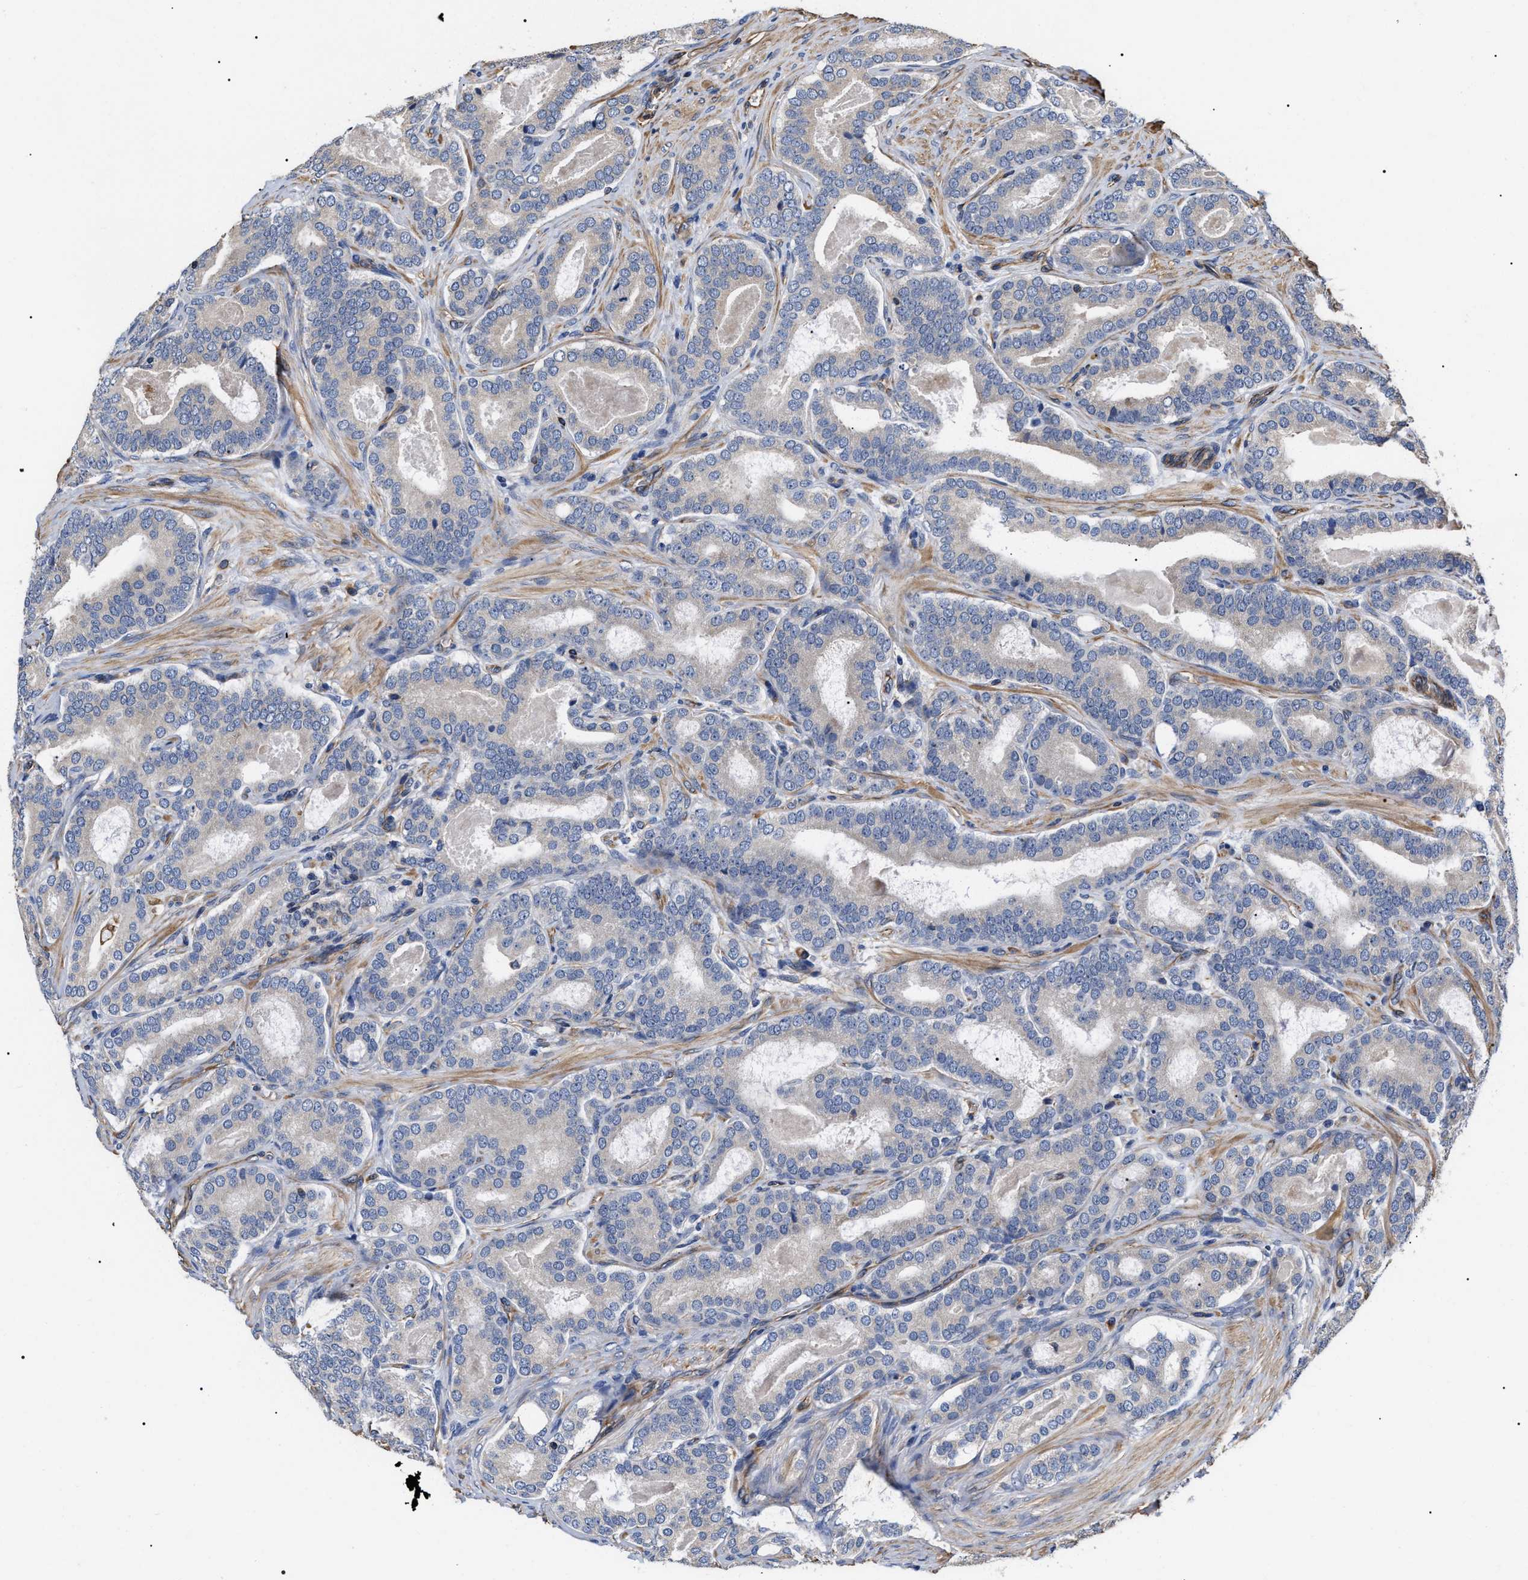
{"staining": {"intensity": "negative", "quantity": "none", "location": "none"}, "tissue": "prostate cancer", "cell_type": "Tumor cells", "image_type": "cancer", "snomed": [{"axis": "morphology", "description": "Adenocarcinoma, High grade"}, {"axis": "topography", "description": "Prostate"}], "caption": "A high-resolution histopathology image shows immunohistochemistry (IHC) staining of prostate adenocarcinoma (high-grade), which displays no significant staining in tumor cells. (DAB (3,3'-diaminobenzidine) immunohistochemistry with hematoxylin counter stain).", "gene": "TSPAN33", "patient": {"sex": "male", "age": 60}}